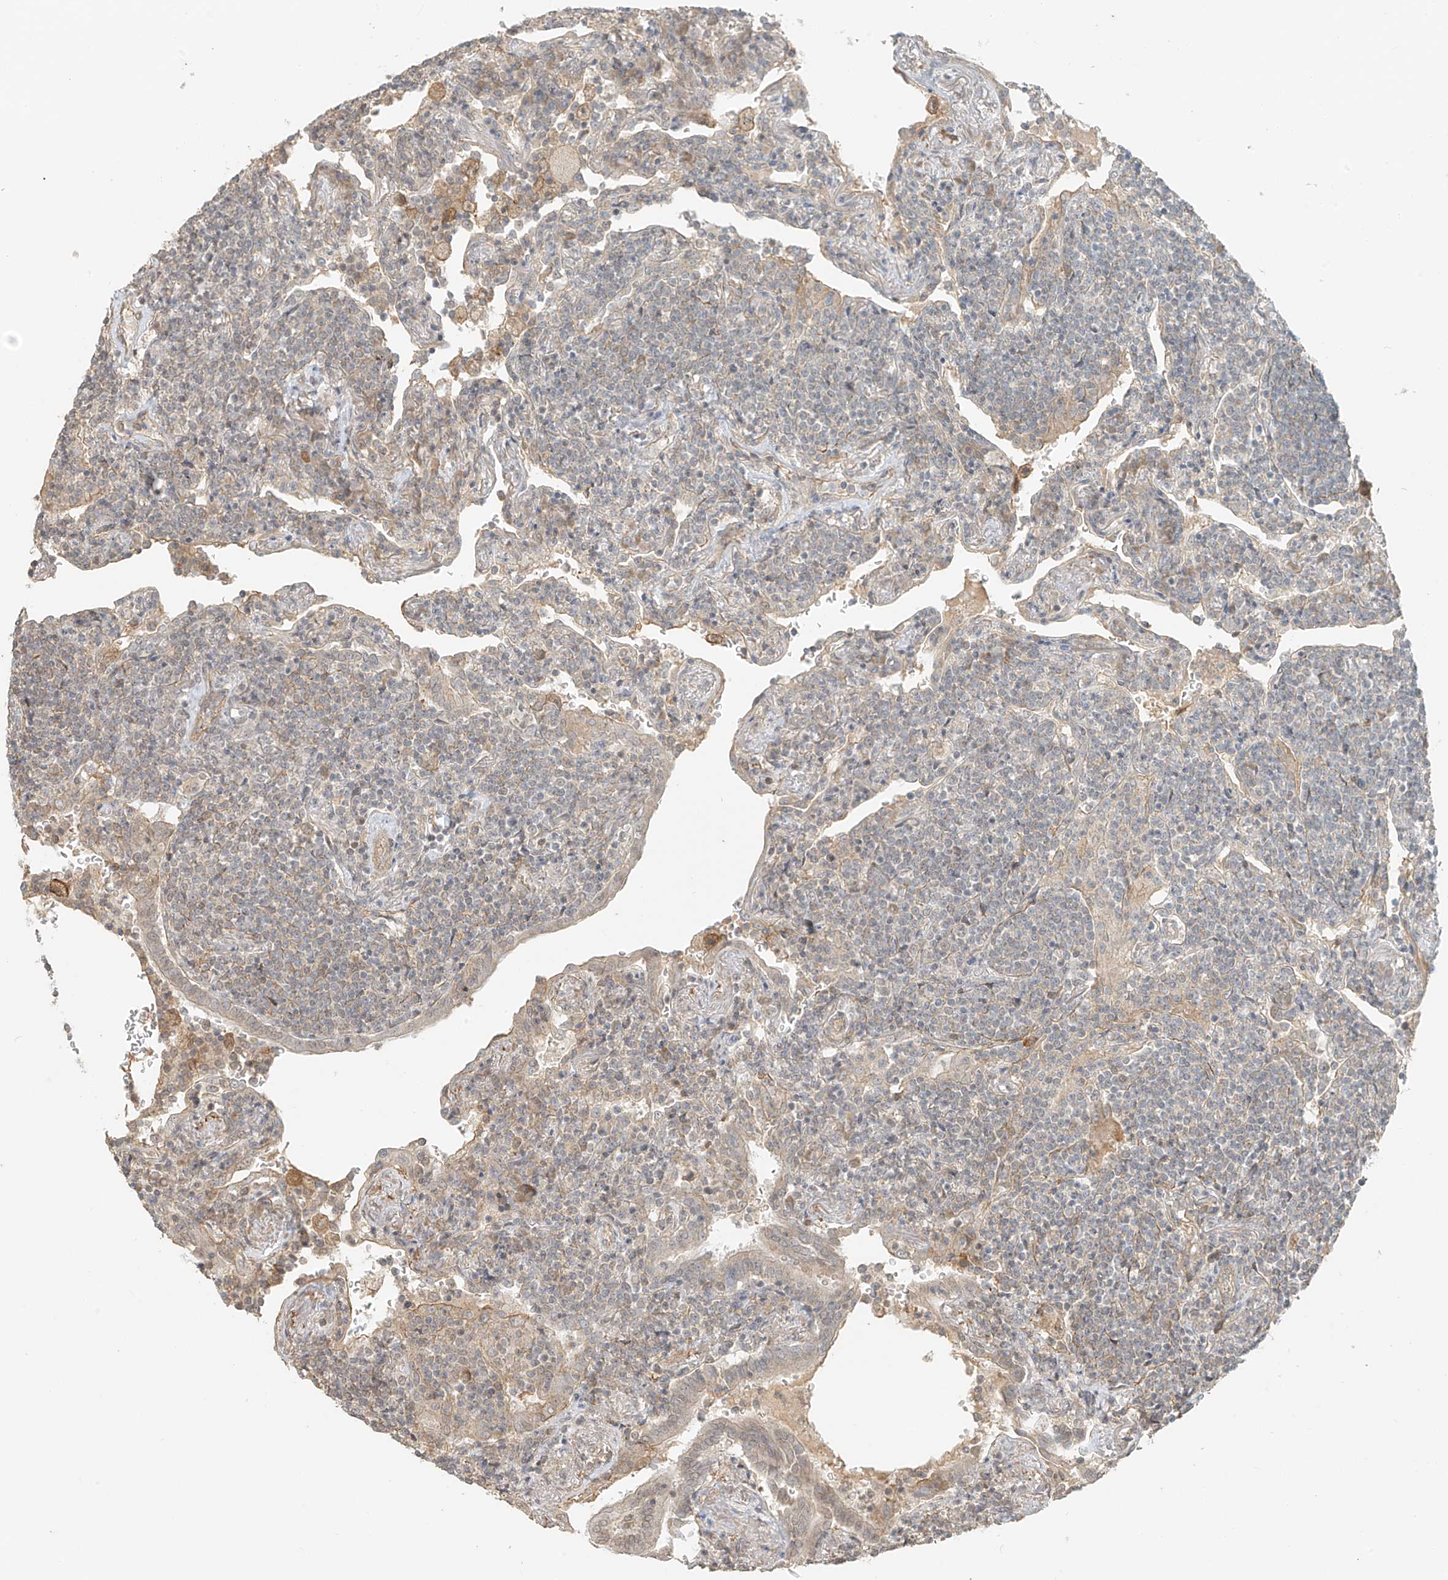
{"staining": {"intensity": "weak", "quantity": "<25%", "location": "cytoplasmic/membranous"}, "tissue": "lymphoma", "cell_type": "Tumor cells", "image_type": "cancer", "snomed": [{"axis": "morphology", "description": "Malignant lymphoma, non-Hodgkin's type, Low grade"}, {"axis": "topography", "description": "Lung"}], "caption": "IHC histopathology image of malignant lymphoma, non-Hodgkin's type (low-grade) stained for a protein (brown), which shows no expression in tumor cells. (Immunohistochemistry (ihc), brightfield microscopy, high magnification).", "gene": "ABCD1", "patient": {"sex": "female", "age": 71}}